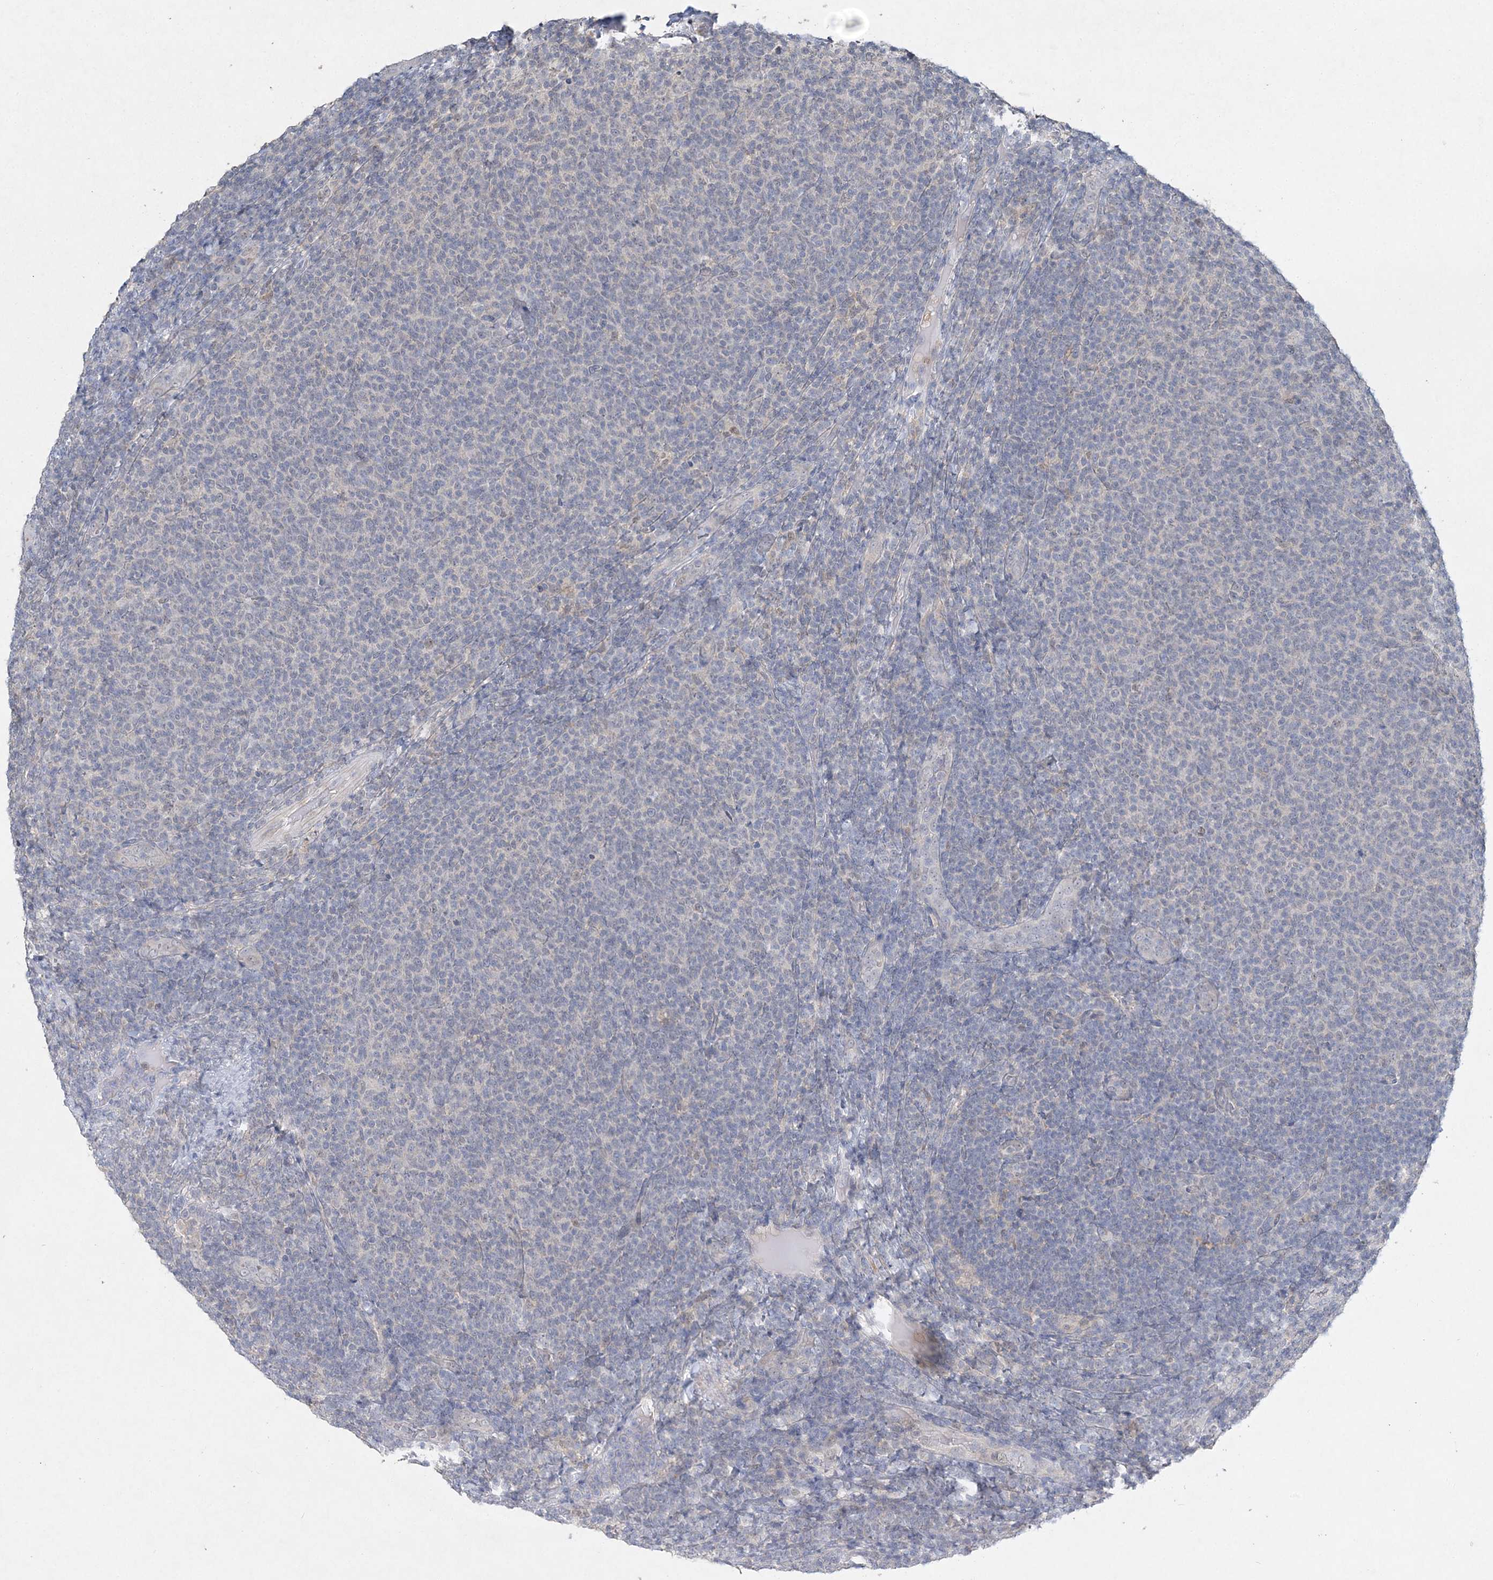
{"staining": {"intensity": "negative", "quantity": "none", "location": "none"}, "tissue": "lymphoma", "cell_type": "Tumor cells", "image_type": "cancer", "snomed": [{"axis": "morphology", "description": "Malignant lymphoma, non-Hodgkin's type, Low grade"}, {"axis": "topography", "description": "Lymph node"}], "caption": "Immunohistochemical staining of human lymphoma displays no significant expression in tumor cells.", "gene": "MAT2B", "patient": {"sex": "male", "age": 66}}